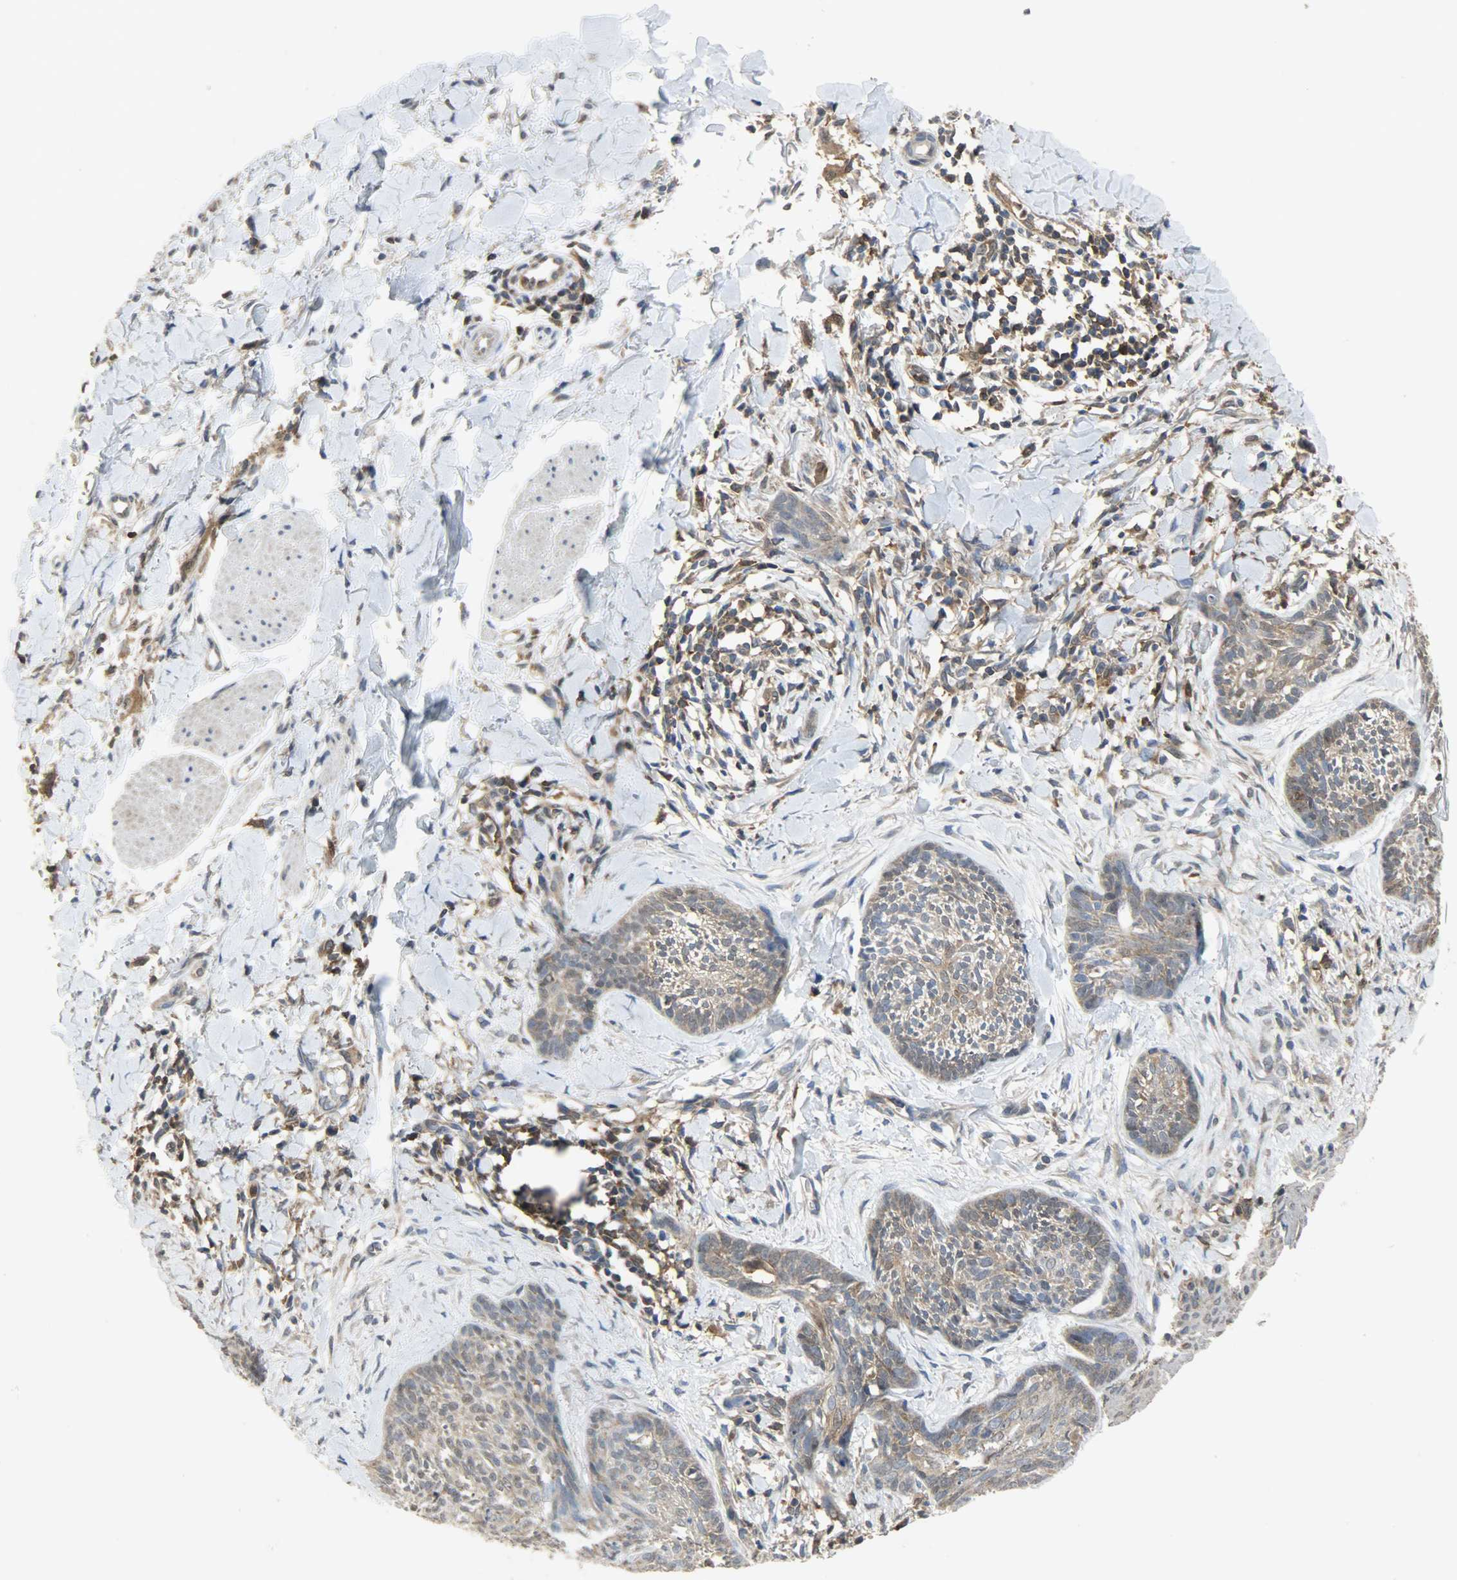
{"staining": {"intensity": "moderate", "quantity": ">75%", "location": "cytoplasmic/membranous"}, "tissue": "skin cancer", "cell_type": "Tumor cells", "image_type": "cancer", "snomed": [{"axis": "morphology", "description": "Normal tissue, NOS"}, {"axis": "morphology", "description": "Basal cell carcinoma"}, {"axis": "topography", "description": "Skin"}], "caption": "This is a histology image of IHC staining of skin cancer (basal cell carcinoma), which shows moderate expression in the cytoplasmic/membranous of tumor cells.", "gene": "TRIM21", "patient": {"sex": "male", "age": 71}}